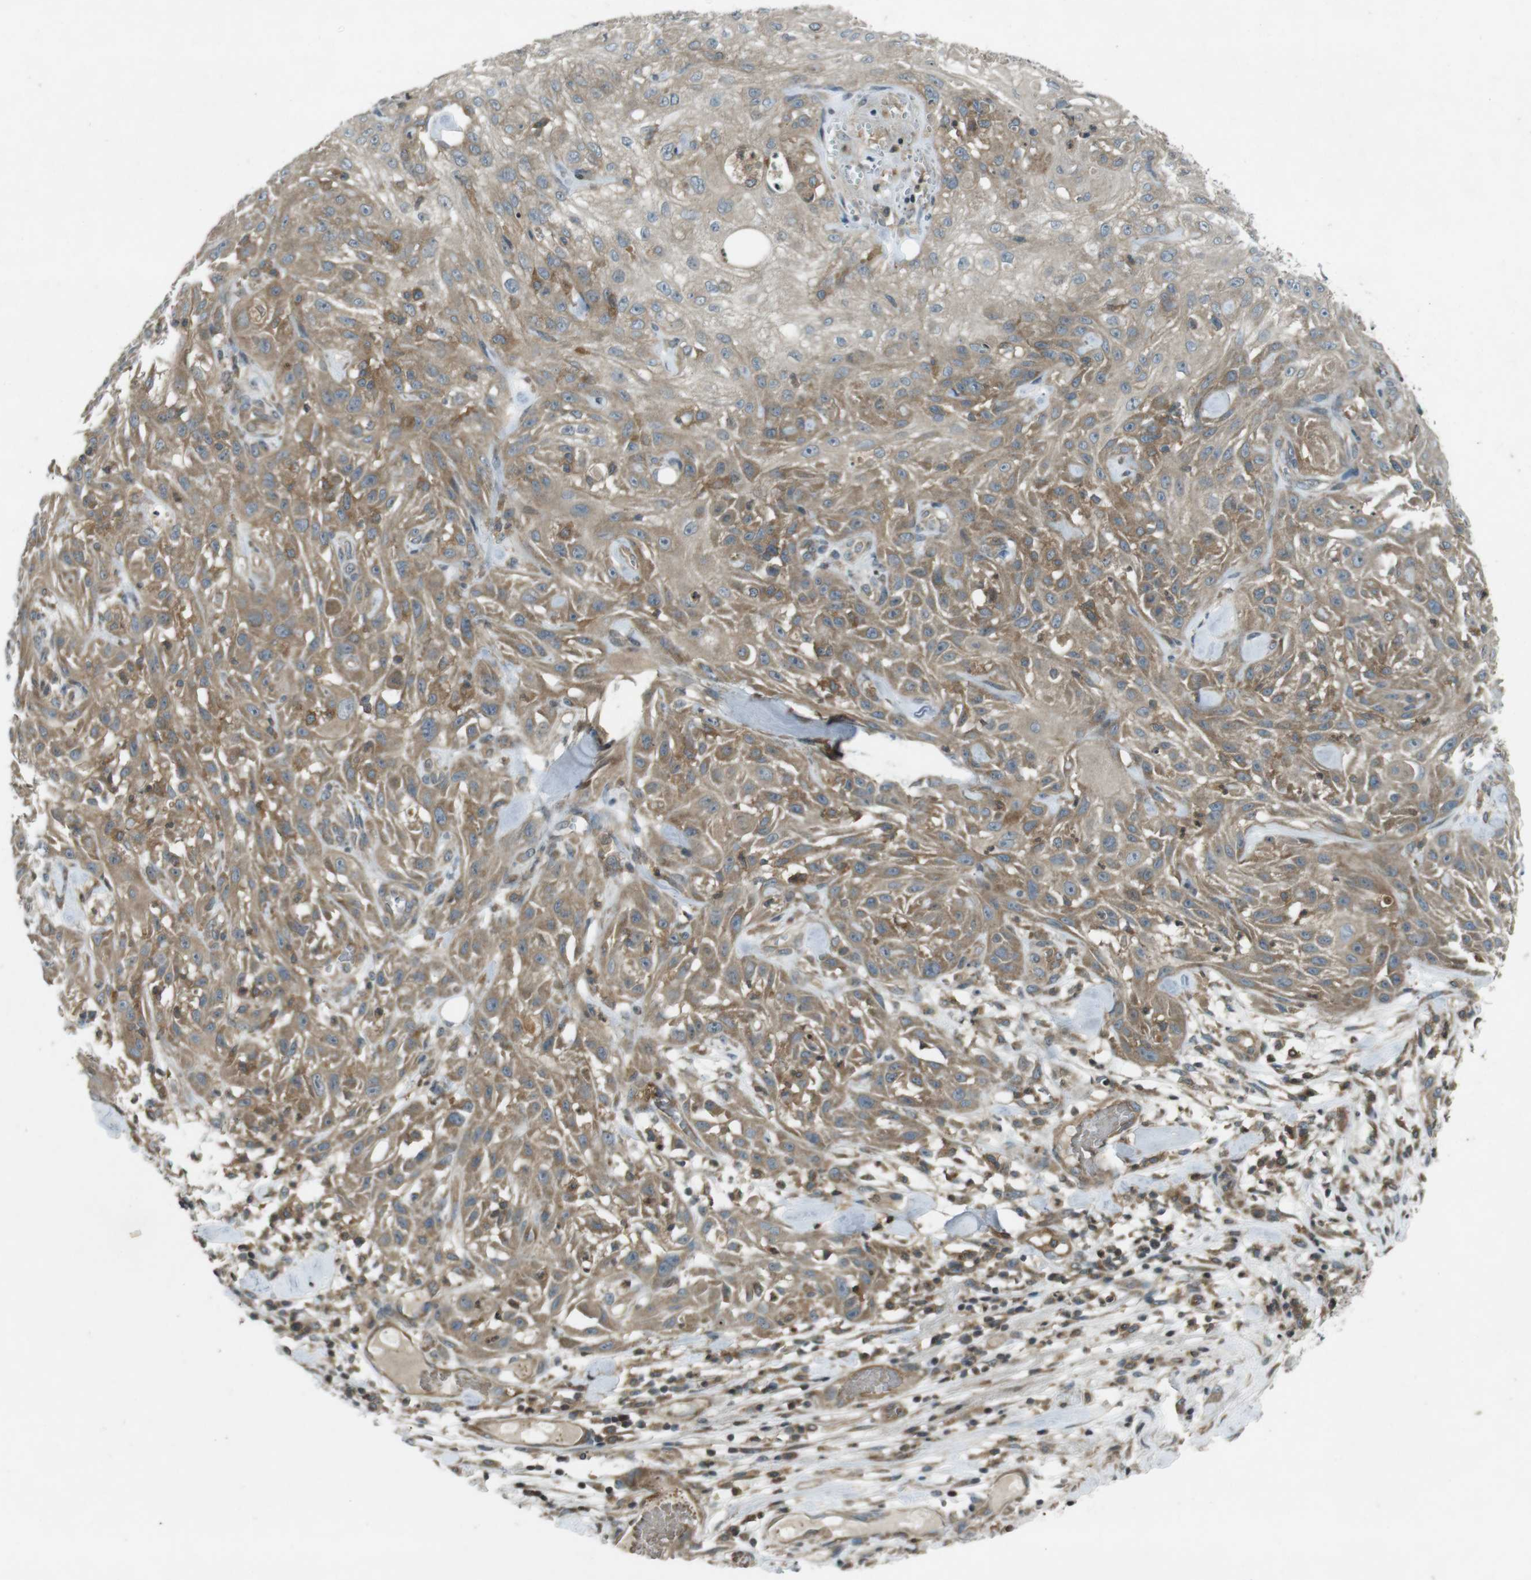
{"staining": {"intensity": "weak", "quantity": ">75%", "location": "cytoplasmic/membranous"}, "tissue": "skin cancer", "cell_type": "Tumor cells", "image_type": "cancer", "snomed": [{"axis": "morphology", "description": "Squamous cell carcinoma, NOS"}, {"axis": "topography", "description": "Skin"}], "caption": "The photomicrograph displays a brown stain indicating the presence of a protein in the cytoplasmic/membranous of tumor cells in squamous cell carcinoma (skin).", "gene": "ZYX", "patient": {"sex": "male", "age": 75}}